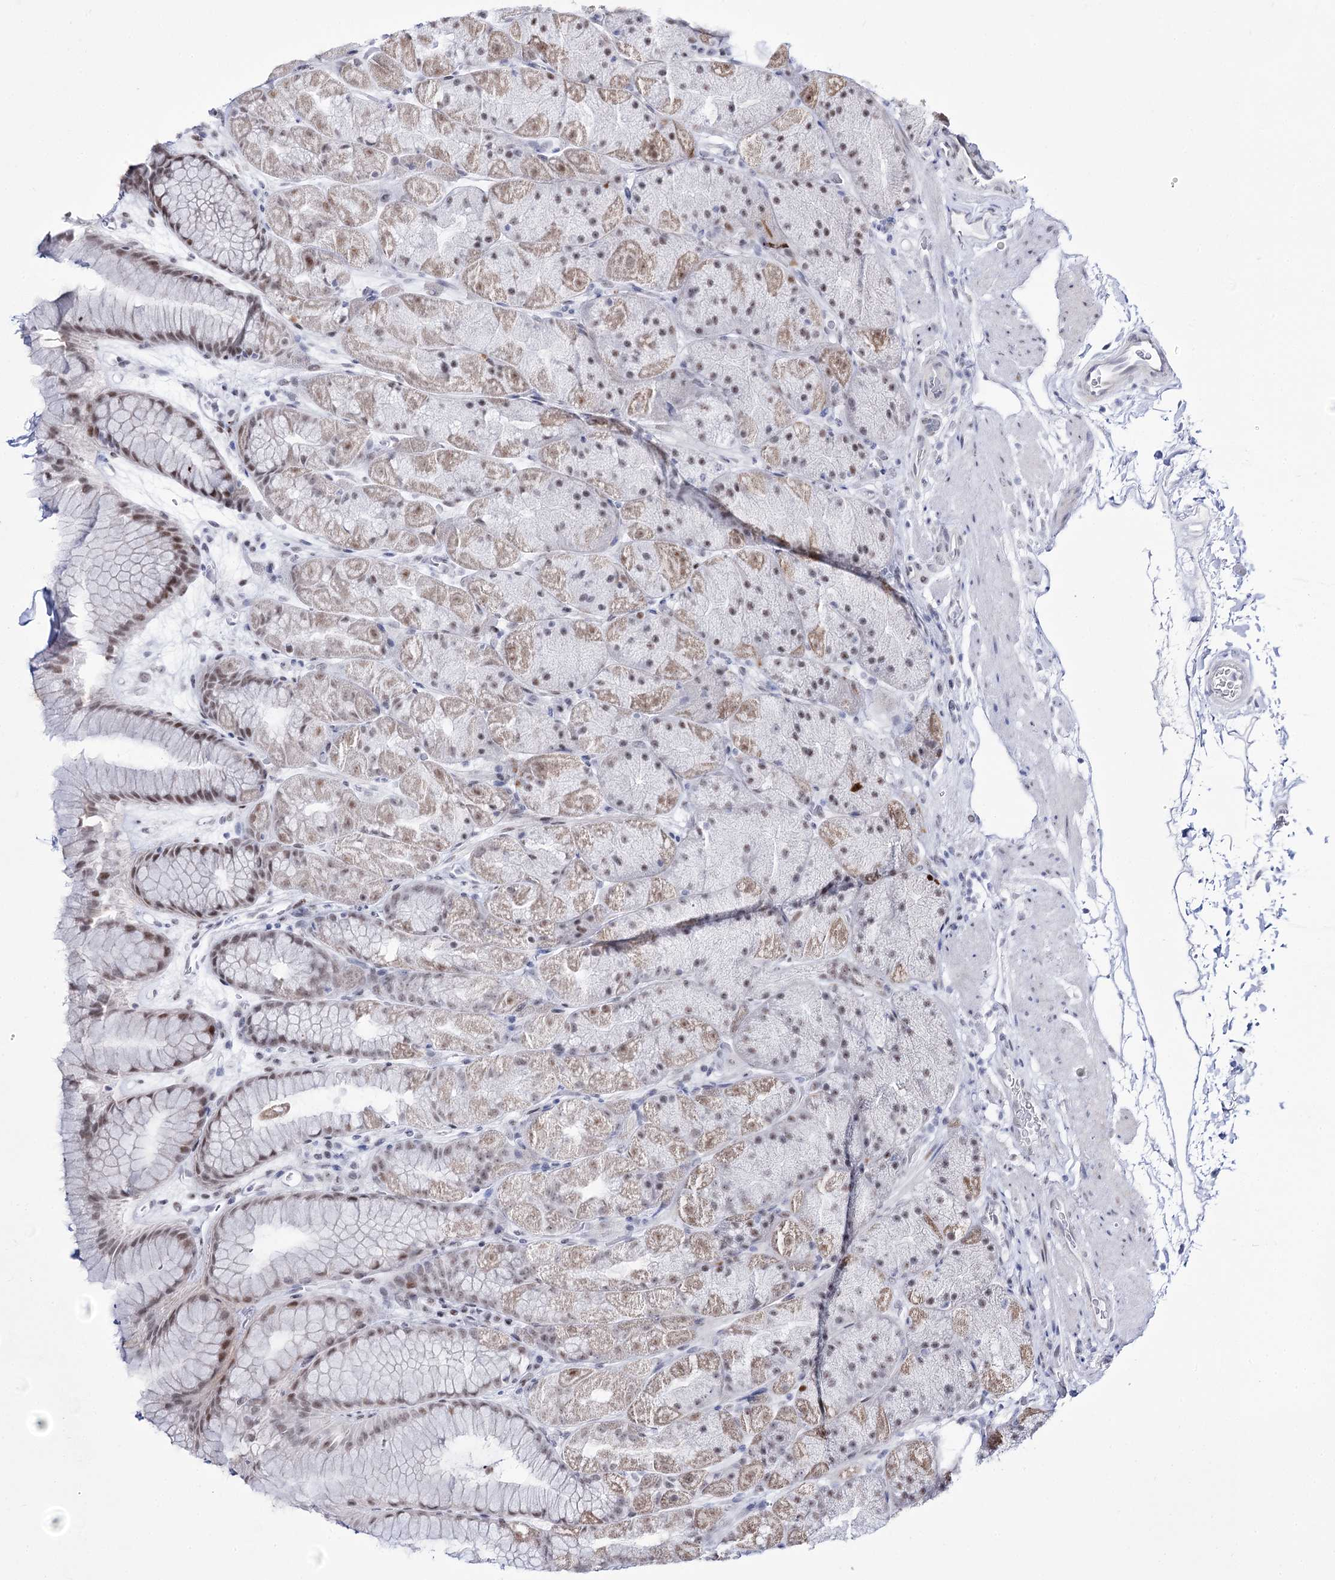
{"staining": {"intensity": "moderate", "quantity": "25%-75%", "location": "cytoplasmic/membranous,nuclear"}, "tissue": "stomach", "cell_type": "Glandular cells", "image_type": "normal", "snomed": [{"axis": "morphology", "description": "Normal tissue, NOS"}, {"axis": "topography", "description": "Stomach, upper"}, {"axis": "topography", "description": "Stomach, lower"}], "caption": "Immunohistochemical staining of benign stomach exhibits medium levels of moderate cytoplasmic/membranous,nuclear expression in approximately 25%-75% of glandular cells.", "gene": "RBM15B", "patient": {"sex": "male", "age": 67}}